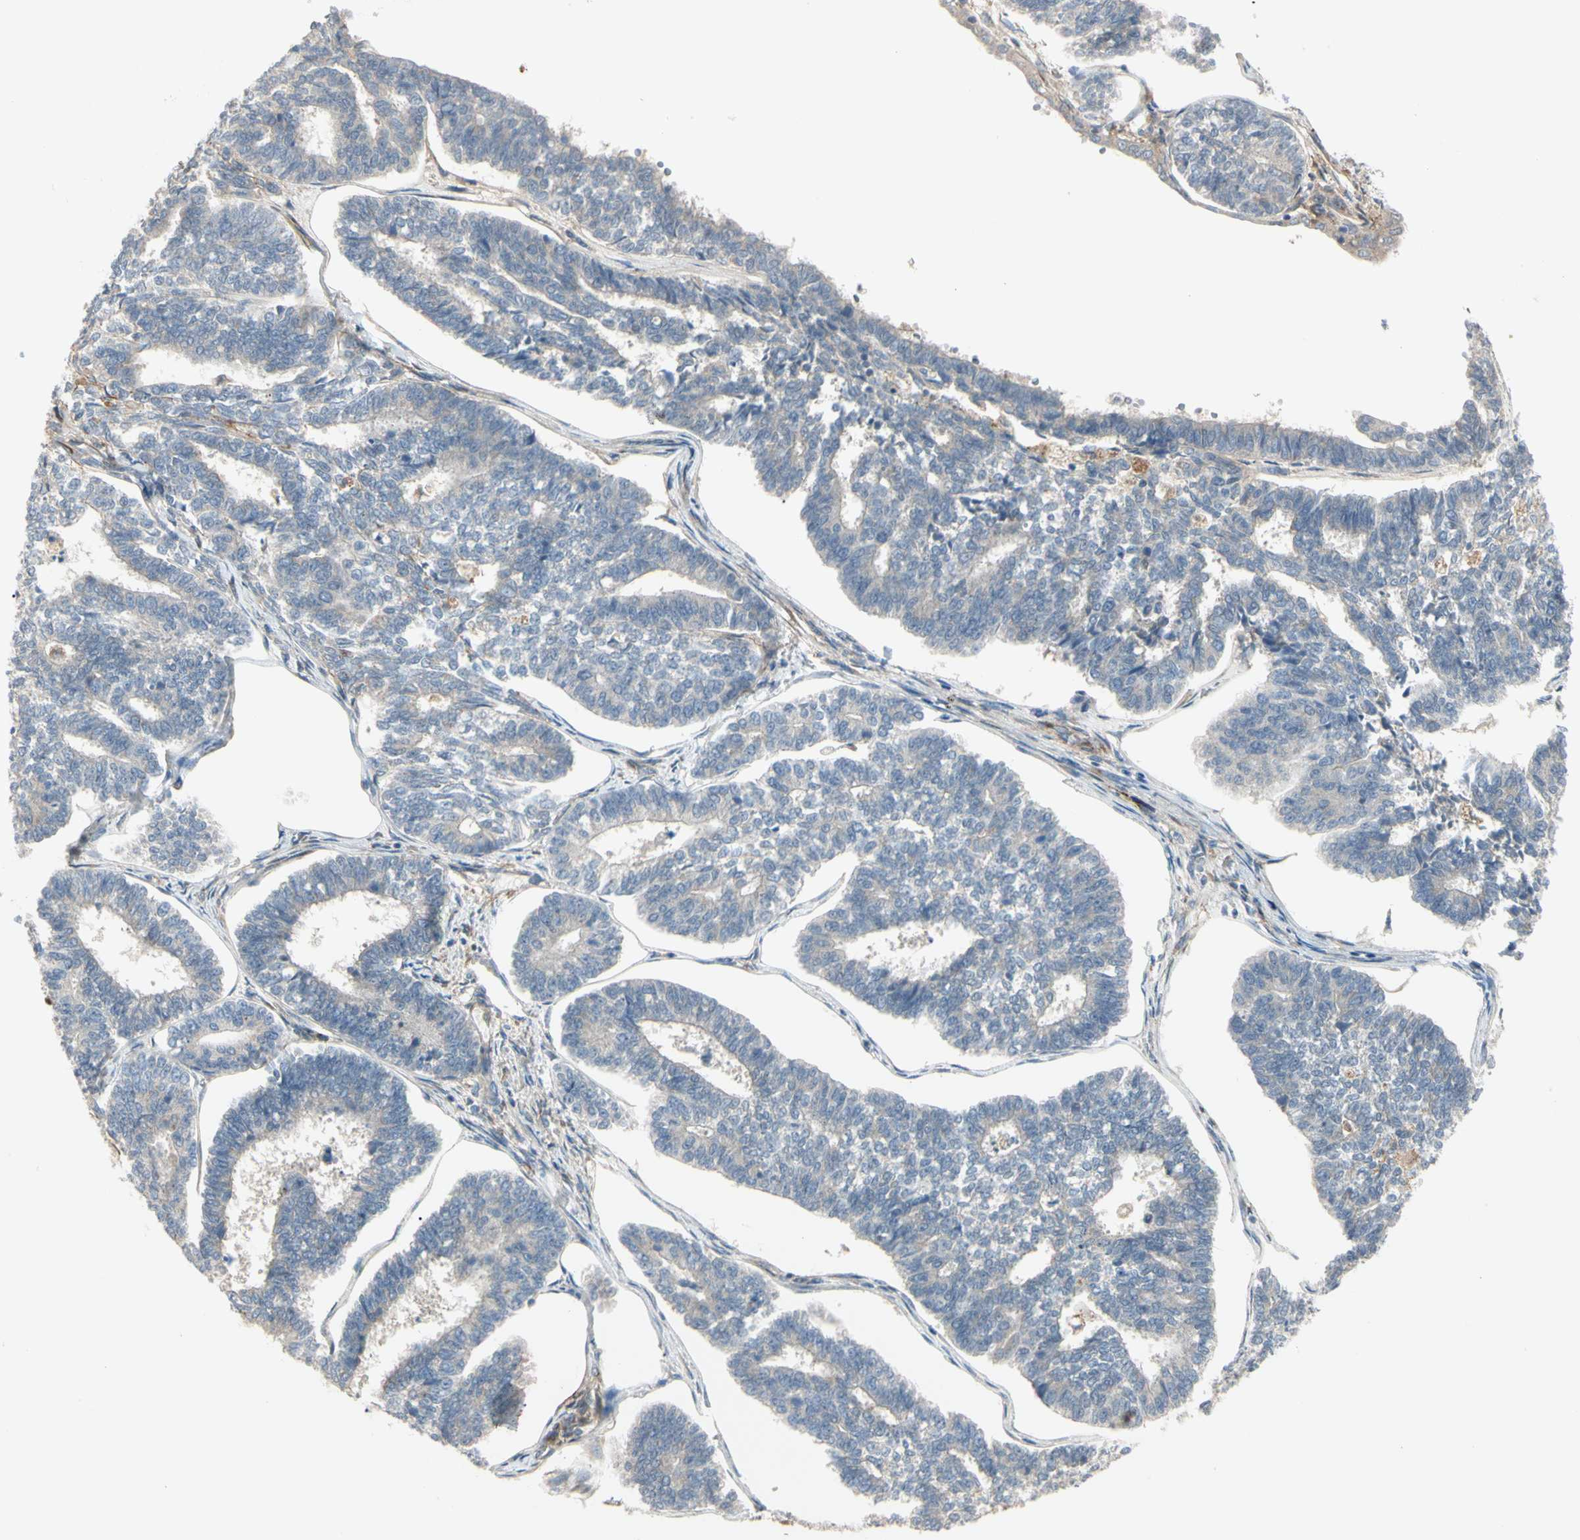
{"staining": {"intensity": "weak", "quantity": ">75%", "location": "cytoplasmic/membranous"}, "tissue": "endometrial cancer", "cell_type": "Tumor cells", "image_type": "cancer", "snomed": [{"axis": "morphology", "description": "Adenocarcinoma, NOS"}, {"axis": "topography", "description": "Endometrium"}], "caption": "Immunohistochemistry of endometrial adenocarcinoma exhibits low levels of weak cytoplasmic/membranous staining in about >75% of tumor cells. (Stains: DAB in brown, nuclei in blue, Microscopy: brightfield microscopy at high magnification).", "gene": "F2R", "patient": {"sex": "female", "age": 70}}